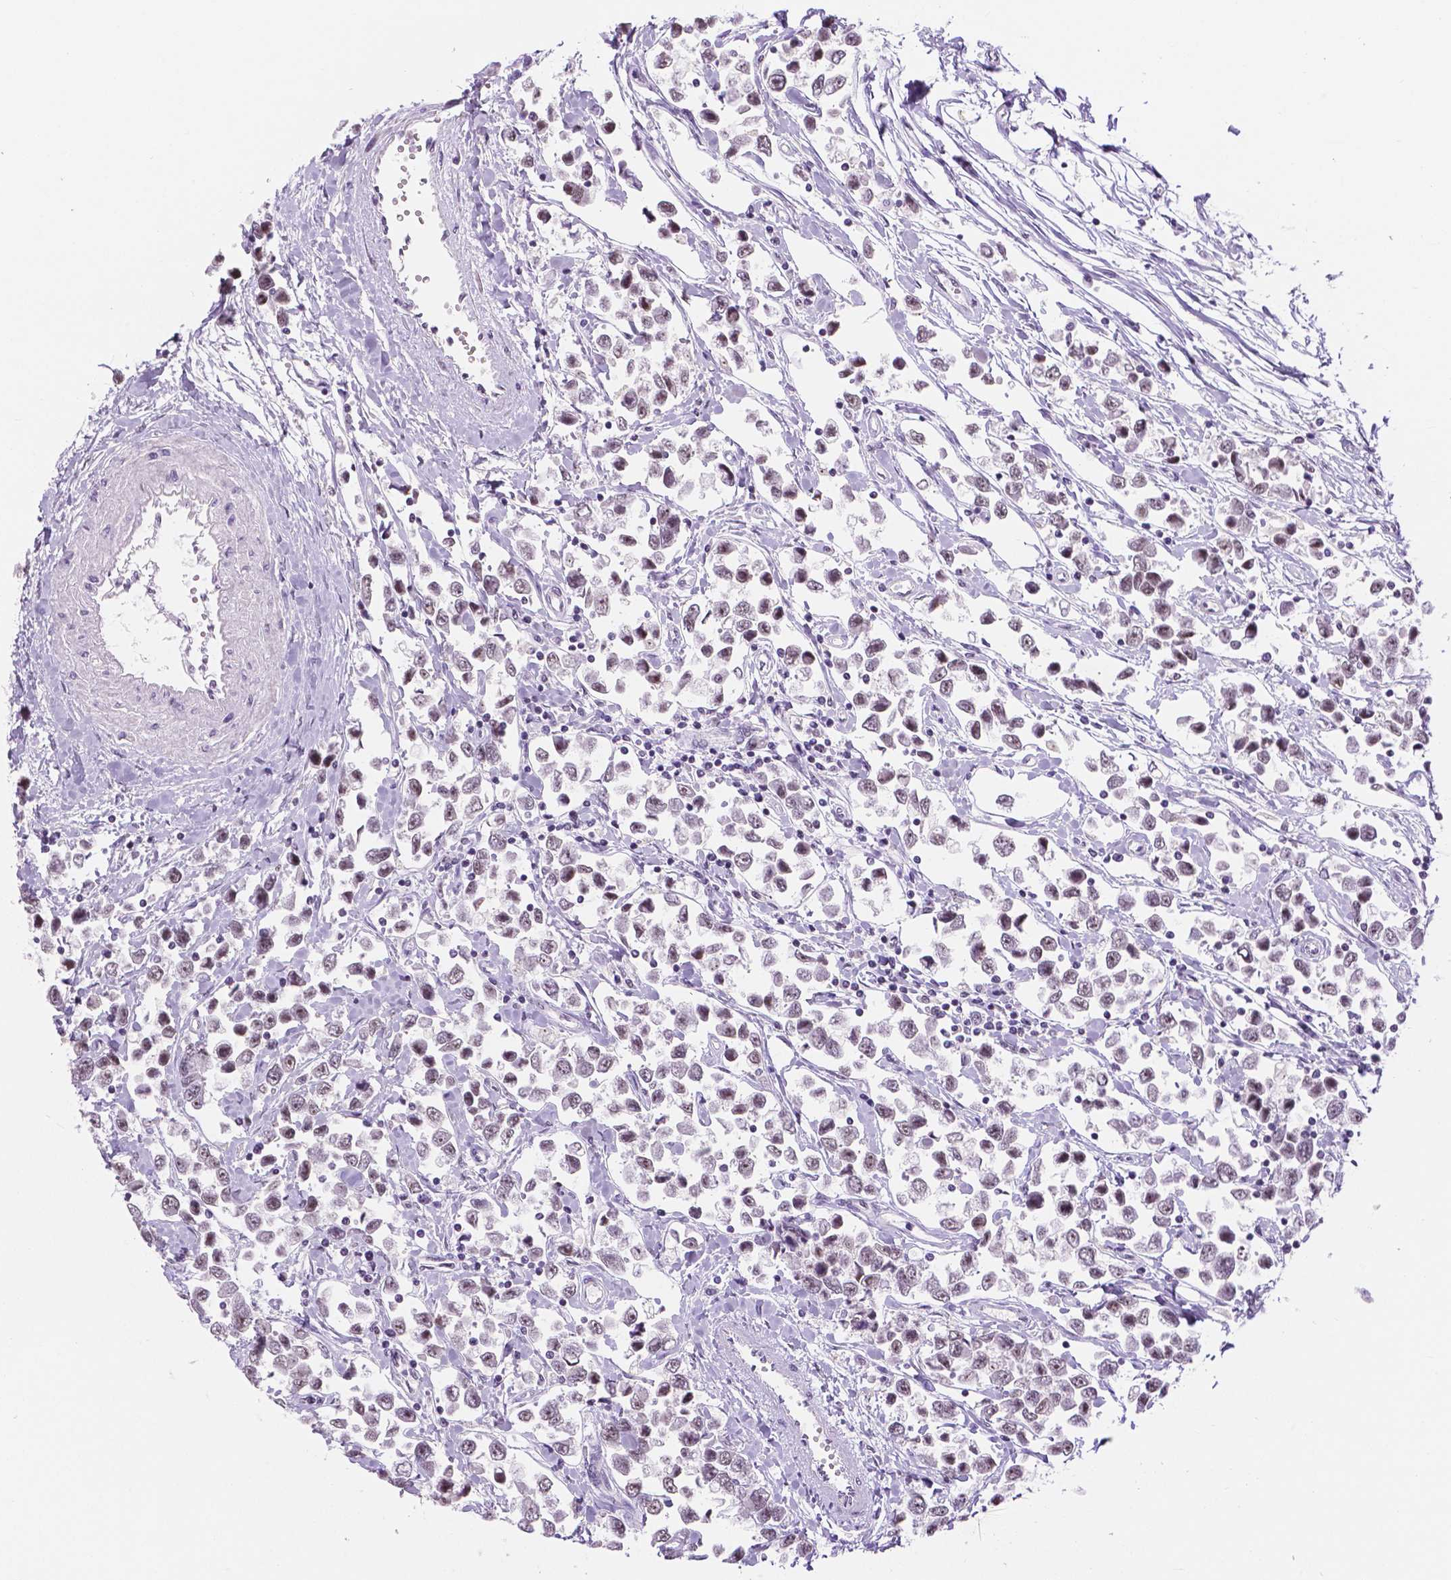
{"staining": {"intensity": "weak", "quantity": "<25%", "location": "nuclear"}, "tissue": "testis cancer", "cell_type": "Tumor cells", "image_type": "cancer", "snomed": [{"axis": "morphology", "description": "Seminoma, NOS"}, {"axis": "topography", "description": "Testis"}], "caption": "Immunohistochemistry (IHC) image of neoplastic tissue: testis cancer (seminoma) stained with DAB (3,3'-diaminobenzidine) demonstrates no significant protein expression in tumor cells.", "gene": "NHP2", "patient": {"sex": "male", "age": 34}}